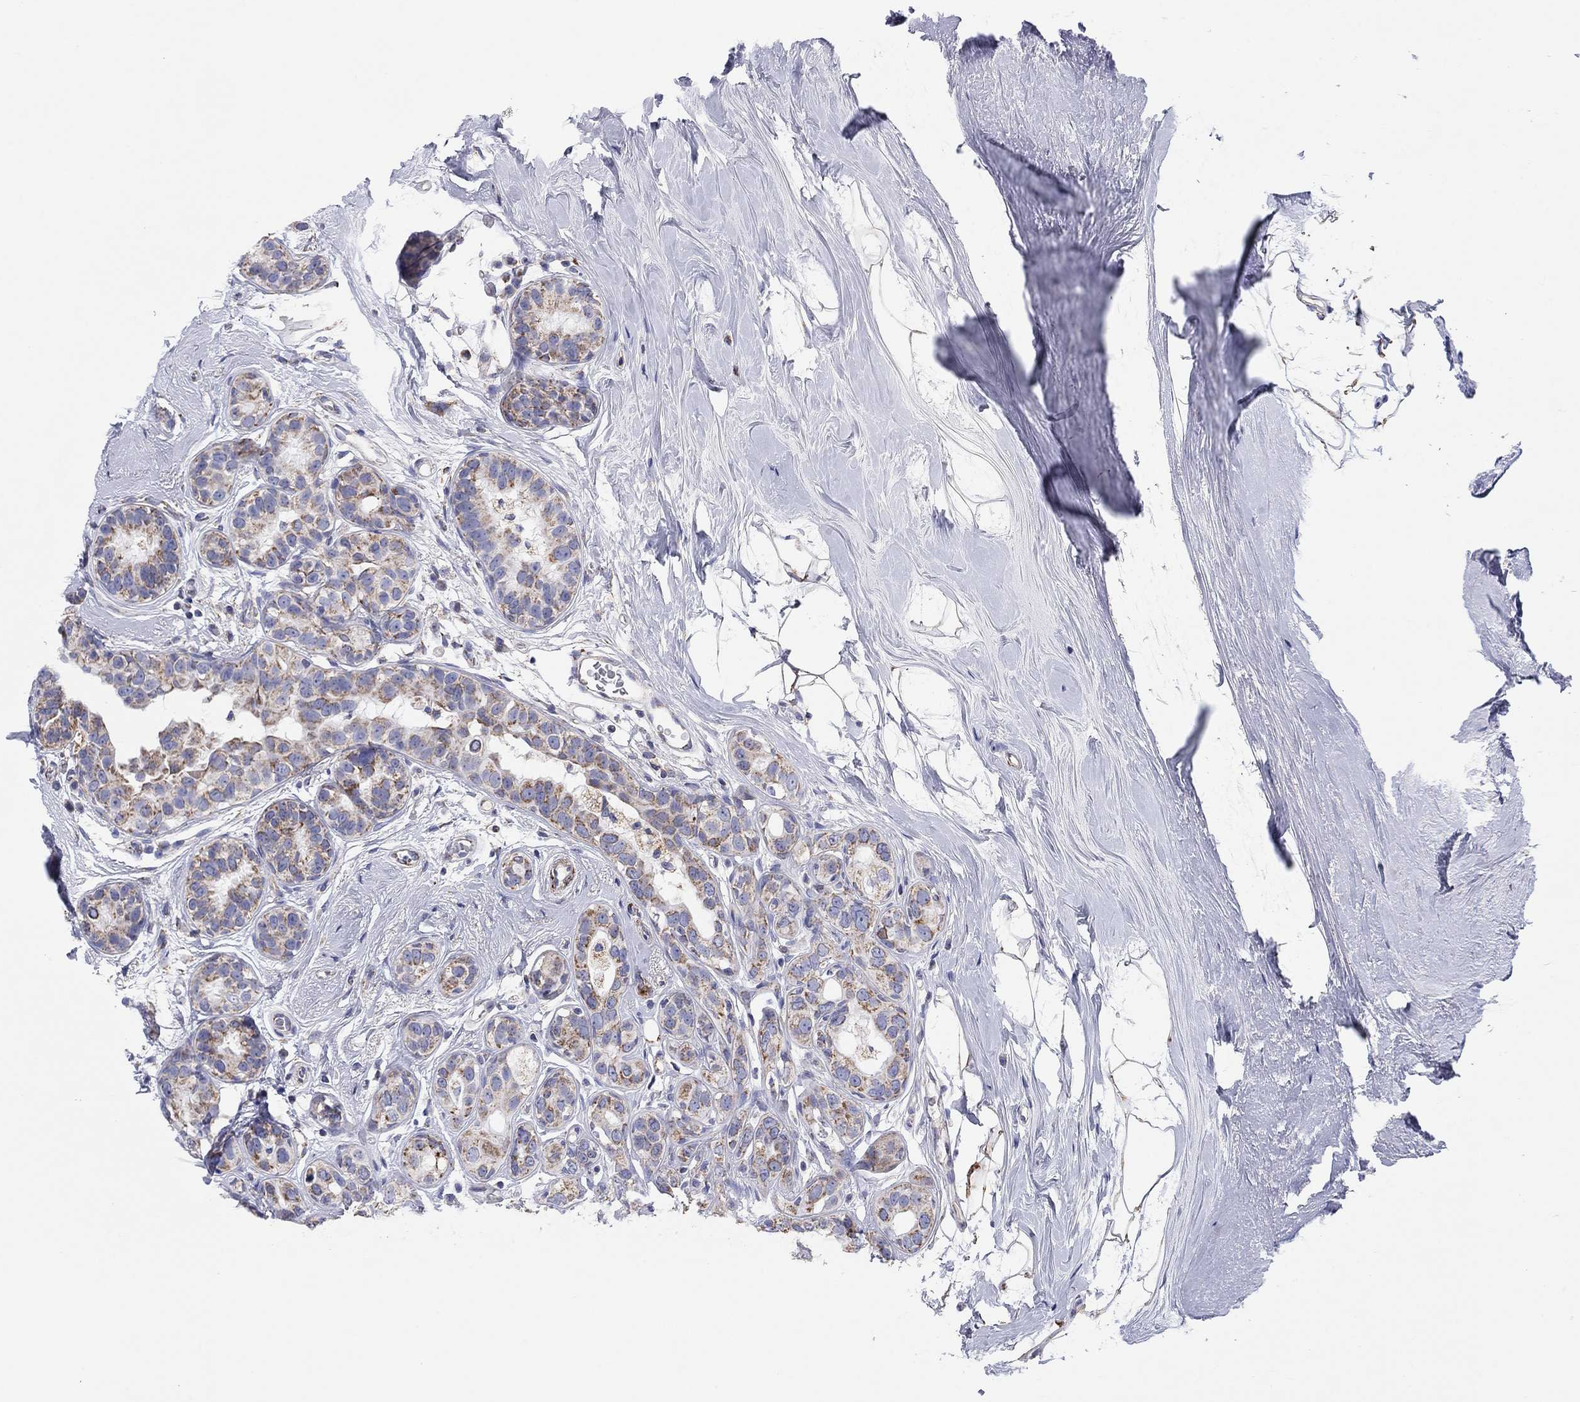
{"staining": {"intensity": "moderate", "quantity": "25%-75%", "location": "cytoplasmic/membranous"}, "tissue": "breast cancer", "cell_type": "Tumor cells", "image_type": "cancer", "snomed": [{"axis": "morphology", "description": "Duct carcinoma"}, {"axis": "topography", "description": "Breast"}], "caption": "The micrograph exhibits immunohistochemical staining of breast cancer. There is moderate cytoplasmic/membranous staining is present in about 25%-75% of tumor cells. (DAB IHC, brown staining for protein, blue staining for nuclei).", "gene": "MGST3", "patient": {"sex": "female", "age": 55}}